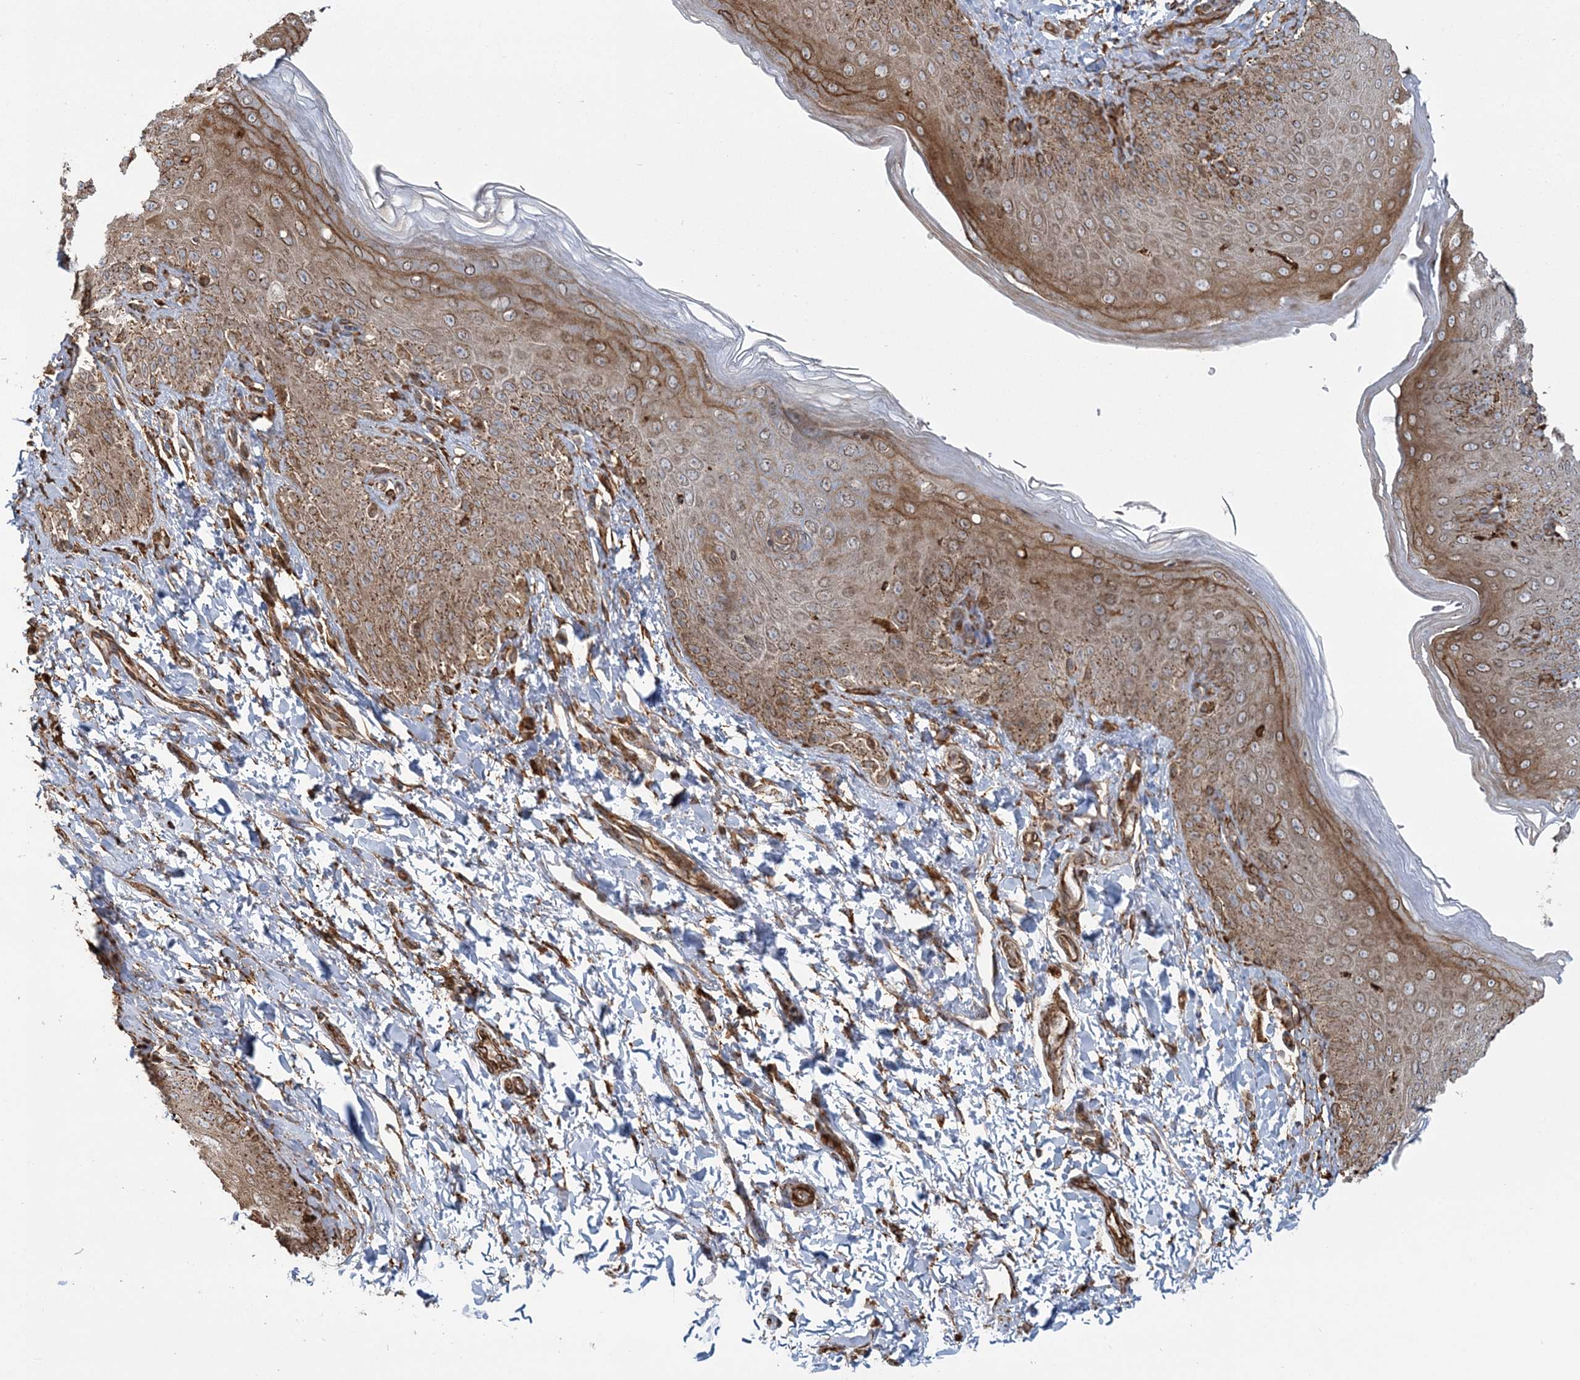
{"staining": {"intensity": "moderate", "quantity": ">75%", "location": "cytoplasmic/membranous"}, "tissue": "skin", "cell_type": "Epidermal cells", "image_type": "normal", "snomed": [{"axis": "morphology", "description": "Normal tissue, NOS"}, {"axis": "topography", "description": "Anal"}], "caption": "Benign skin shows moderate cytoplasmic/membranous positivity in approximately >75% of epidermal cells, visualized by immunohistochemistry. The protein of interest is stained brown, and the nuclei are stained in blue (DAB IHC with brightfield microscopy, high magnification).", "gene": "TRAF3IP2", "patient": {"sex": "male", "age": 44}}